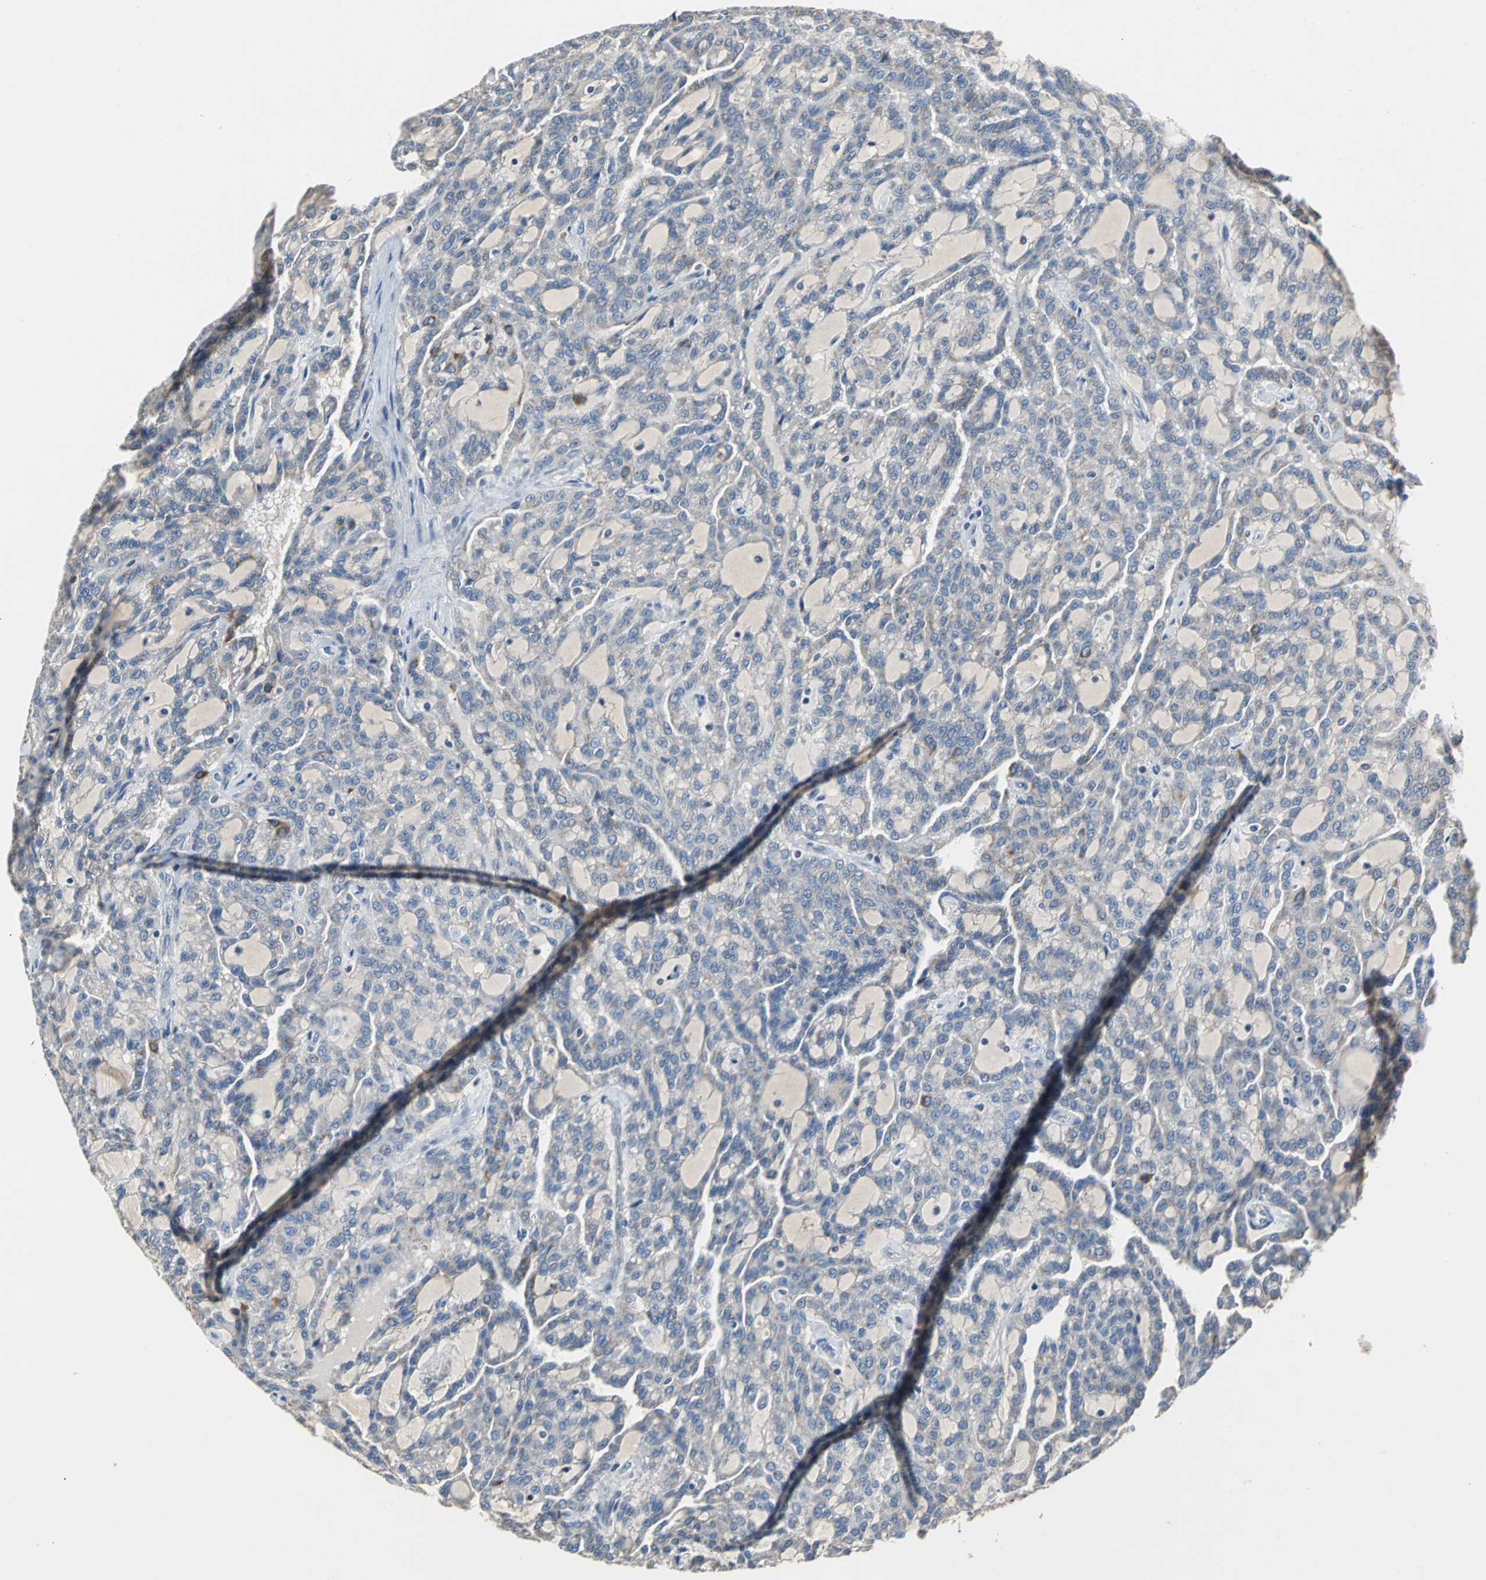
{"staining": {"intensity": "weak", "quantity": "25%-75%", "location": "cytoplasmic/membranous"}, "tissue": "renal cancer", "cell_type": "Tumor cells", "image_type": "cancer", "snomed": [{"axis": "morphology", "description": "Adenocarcinoma, NOS"}, {"axis": "topography", "description": "Kidney"}], "caption": "High-magnification brightfield microscopy of adenocarcinoma (renal) stained with DAB (brown) and counterstained with hematoxylin (blue). tumor cells exhibit weak cytoplasmic/membranous expression is appreciated in about25%-75% of cells. (Brightfield microscopy of DAB IHC at high magnification).", "gene": "JADE3", "patient": {"sex": "male", "age": 63}}